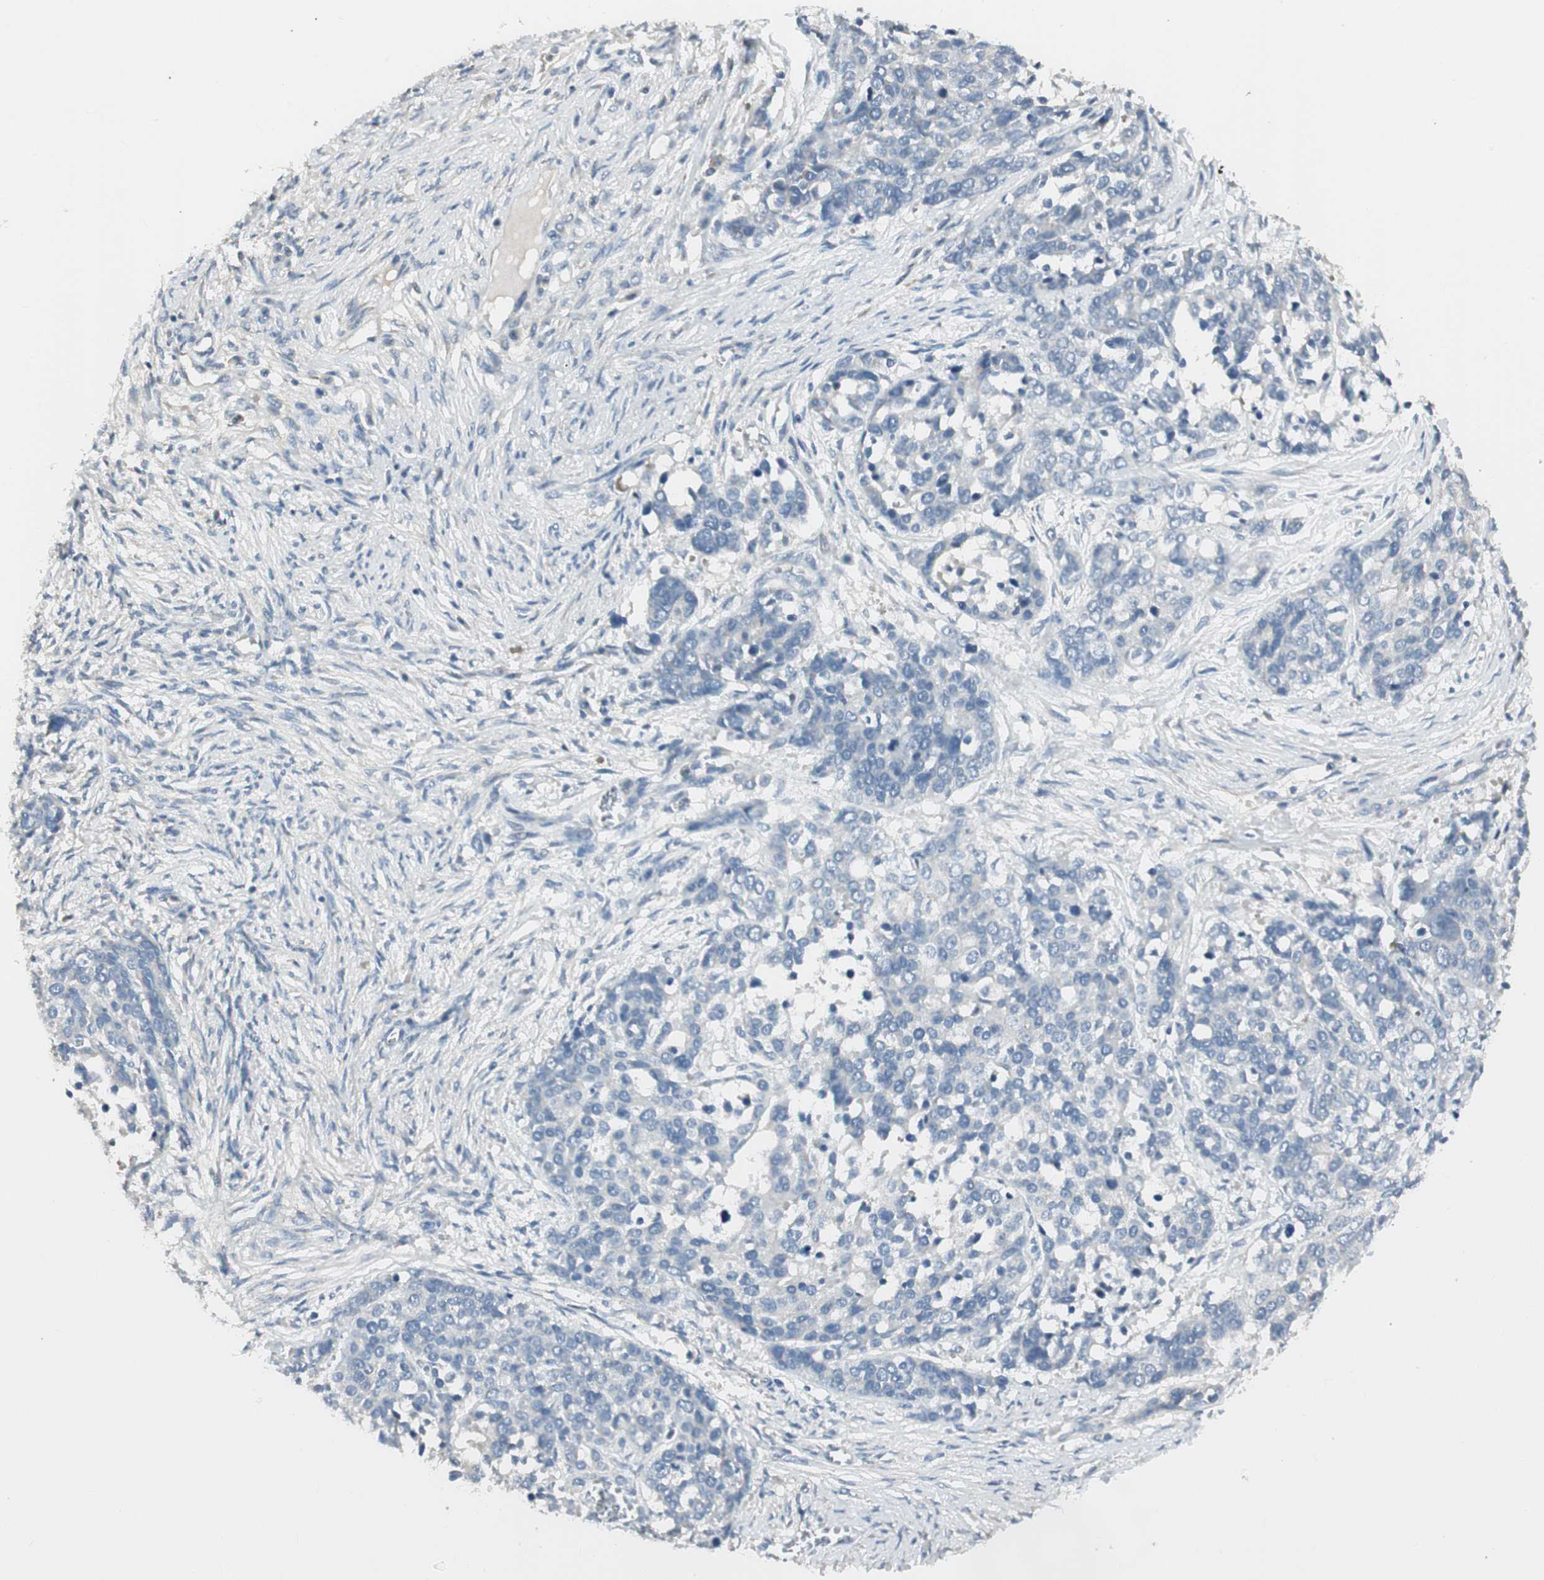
{"staining": {"intensity": "negative", "quantity": "none", "location": "none"}, "tissue": "ovarian cancer", "cell_type": "Tumor cells", "image_type": "cancer", "snomed": [{"axis": "morphology", "description": "Cystadenocarcinoma, serous, NOS"}, {"axis": "topography", "description": "Ovary"}], "caption": "Tumor cells are negative for brown protein staining in ovarian serous cystadenocarcinoma.", "gene": "SPINK4", "patient": {"sex": "female", "age": 44}}